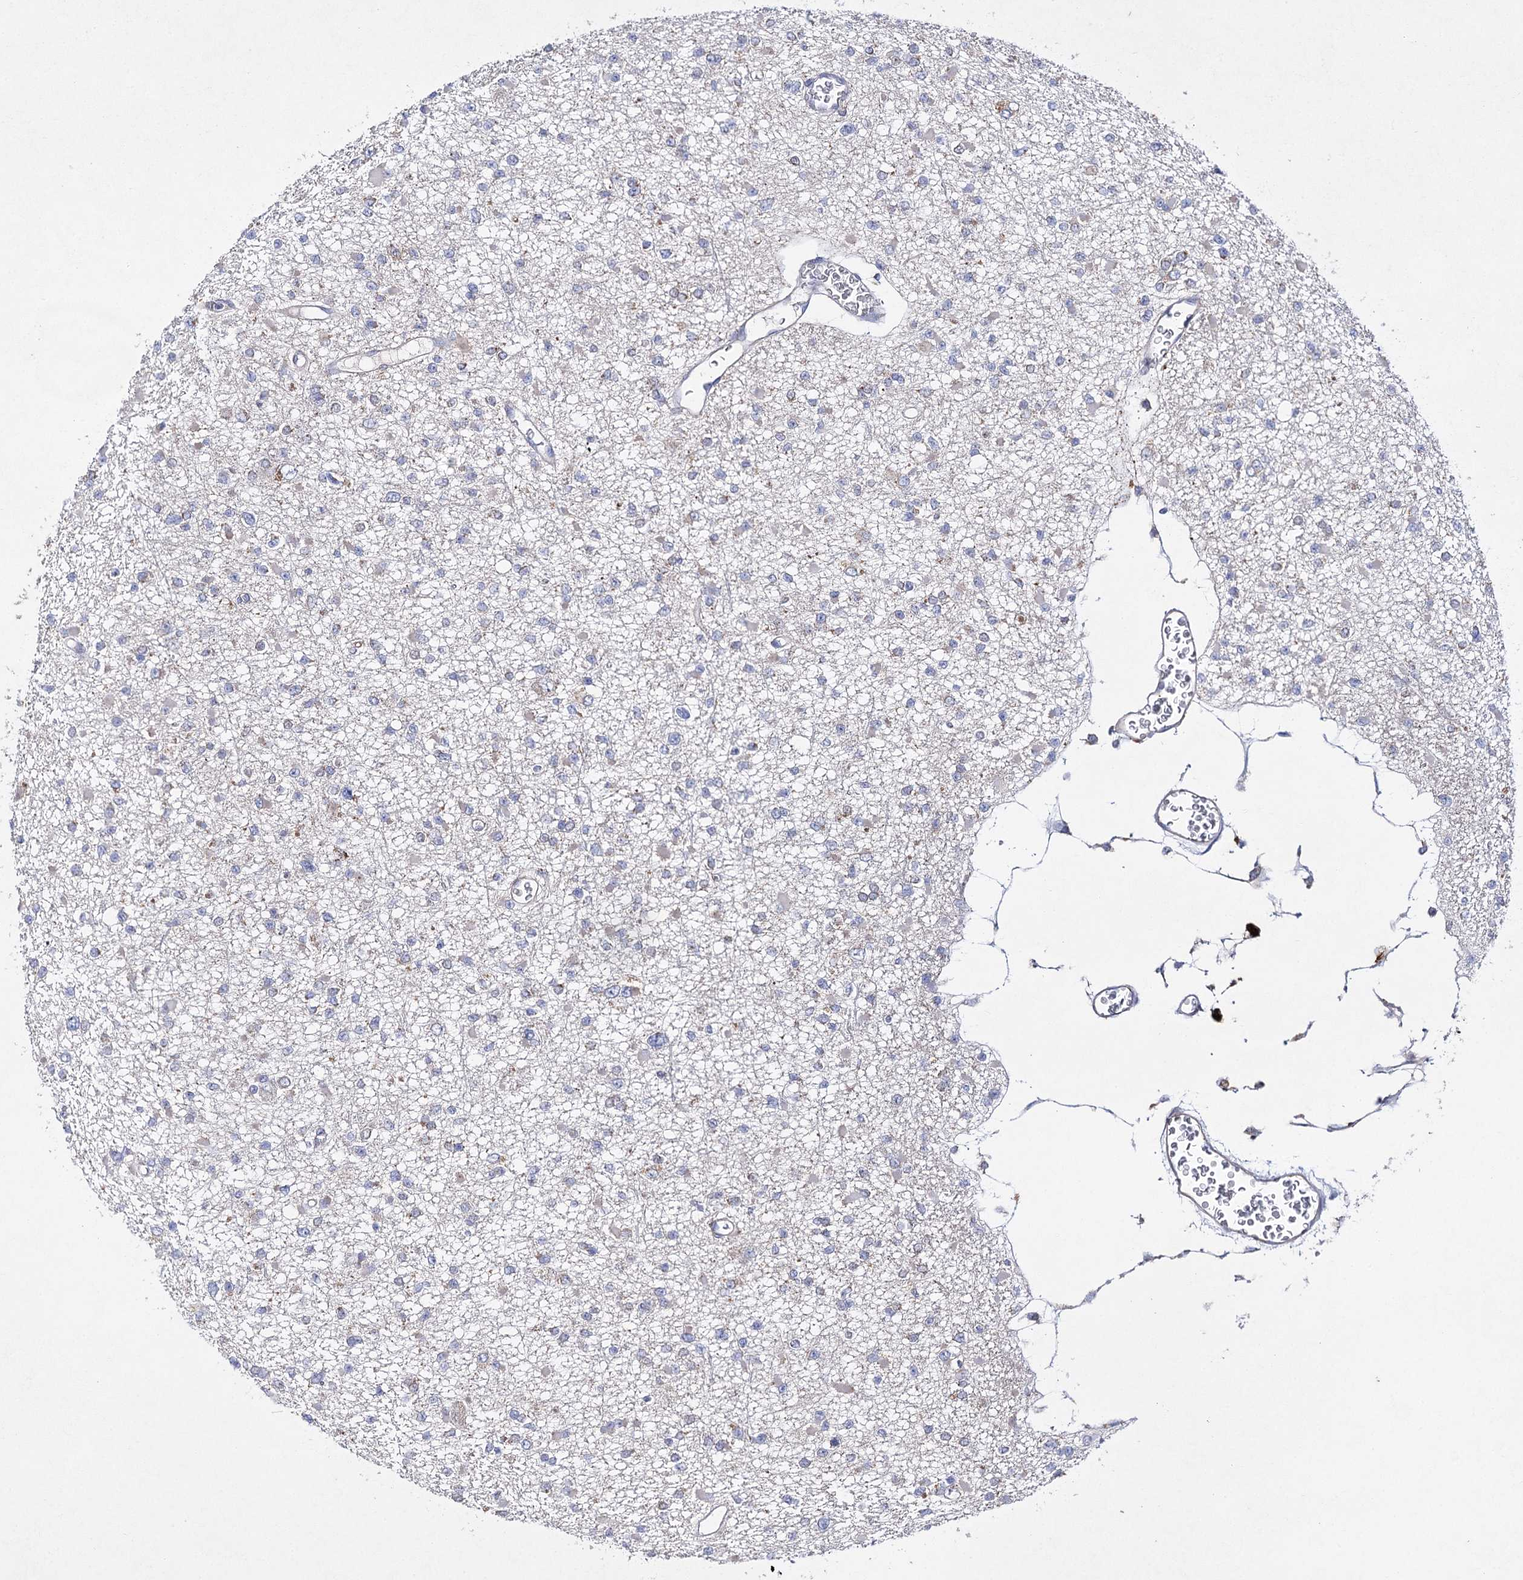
{"staining": {"intensity": "negative", "quantity": "none", "location": "none"}, "tissue": "glioma", "cell_type": "Tumor cells", "image_type": "cancer", "snomed": [{"axis": "morphology", "description": "Glioma, malignant, Low grade"}, {"axis": "topography", "description": "Brain"}], "caption": "A high-resolution image shows immunohistochemistry staining of malignant low-grade glioma, which exhibits no significant expression in tumor cells.", "gene": "COX15", "patient": {"sex": "female", "age": 22}}